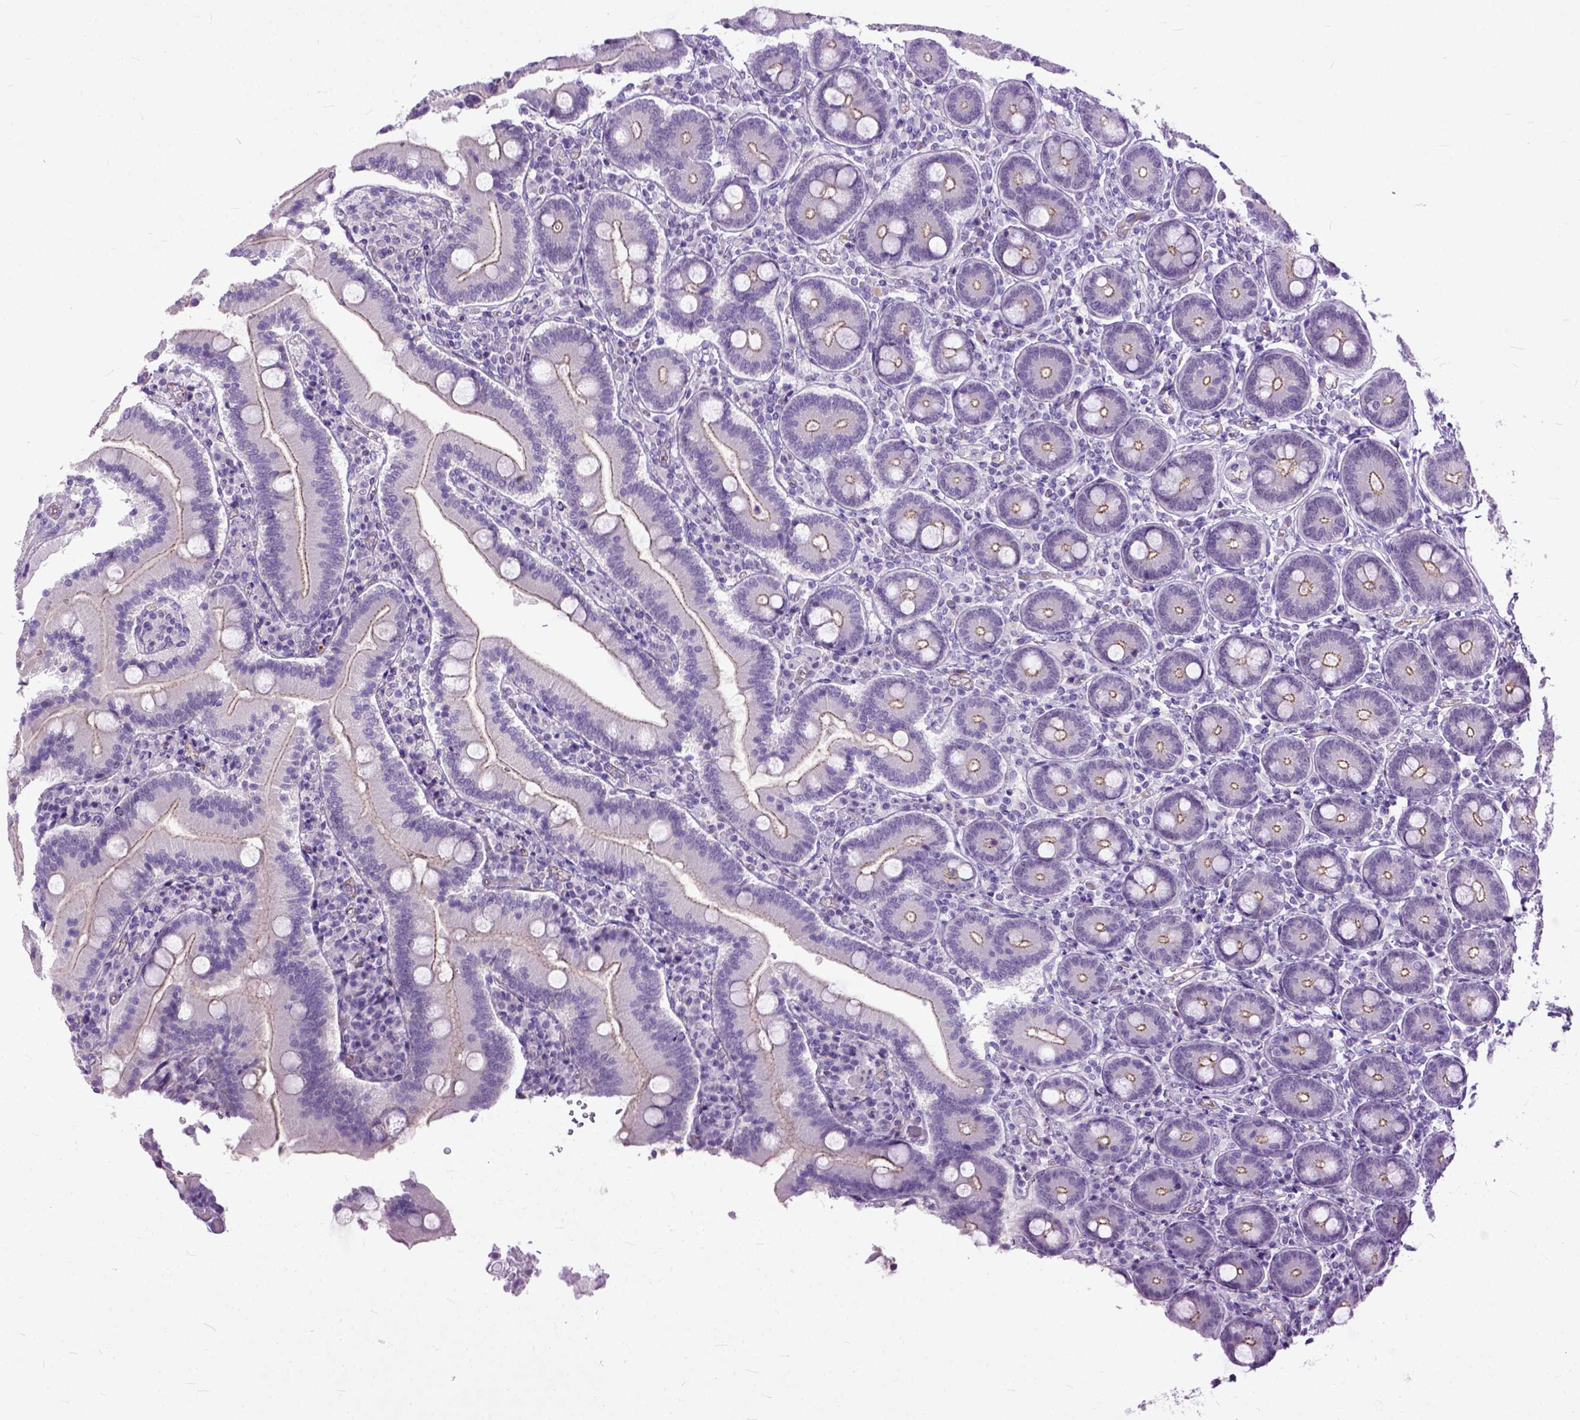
{"staining": {"intensity": "weak", "quantity": "25%-75%", "location": "cytoplasmic/membranous"}, "tissue": "duodenum", "cell_type": "Glandular cells", "image_type": "normal", "snomed": [{"axis": "morphology", "description": "Normal tissue, NOS"}, {"axis": "topography", "description": "Duodenum"}], "caption": "Approximately 25%-75% of glandular cells in unremarkable duodenum show weak cytoplasmic/membranous protein staining as visualized by brown immunohistochemical staining.", "gene": "ADGRF1", "patient": {"sex": "female", "age": 62}}